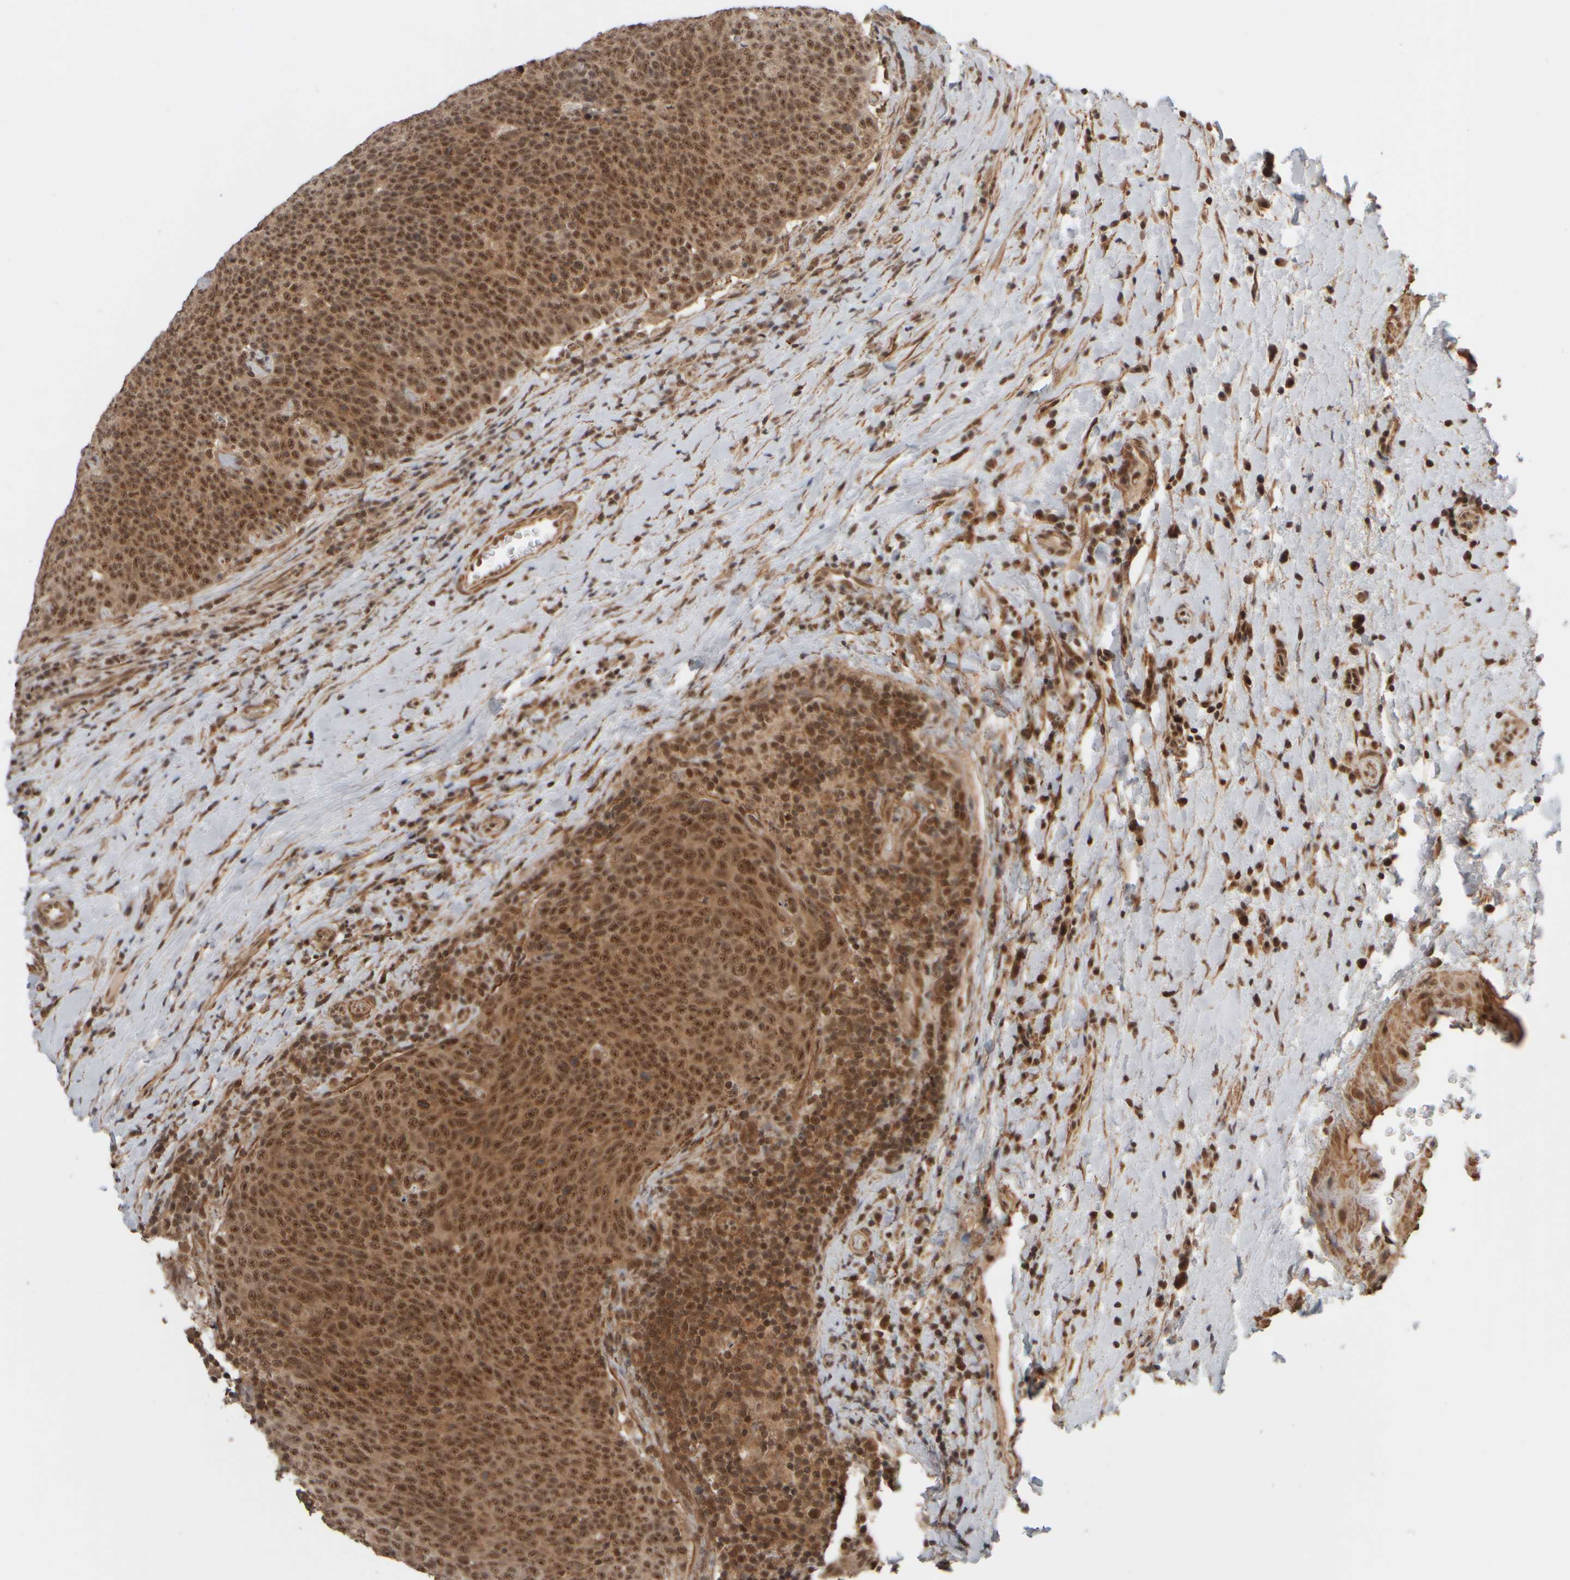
{"staining": {"intensity": "moderate", "quantity": ">75%", "location": "cytoplasmic/membranous,nuclear"}, "tissue": "head and neck cancer", "cell_type": "Tumor cells", "image_type": "cancer", "snomed": [{"axis": "morphology", "description": "Squamous cell carcinoma, NOS"}, {"axis": "morphology", "description": "Squamous cell carcinoma, metastatic, NOS"}, {"axis": "topography", "description": "Lymph node"}, {"axis": "topography", "description": "Head-Neck"}], "caption": "Immunohistochemical staining of human head and neck squamous cell carcinoma displays medium levels of moderate cytoplasmic/membranous and nuclear protein staining in about >75% of tumor cells. Nuclei are stained in blue.", "gene": "SYNRG", "patient": {"sex": "male", "age": 62}}